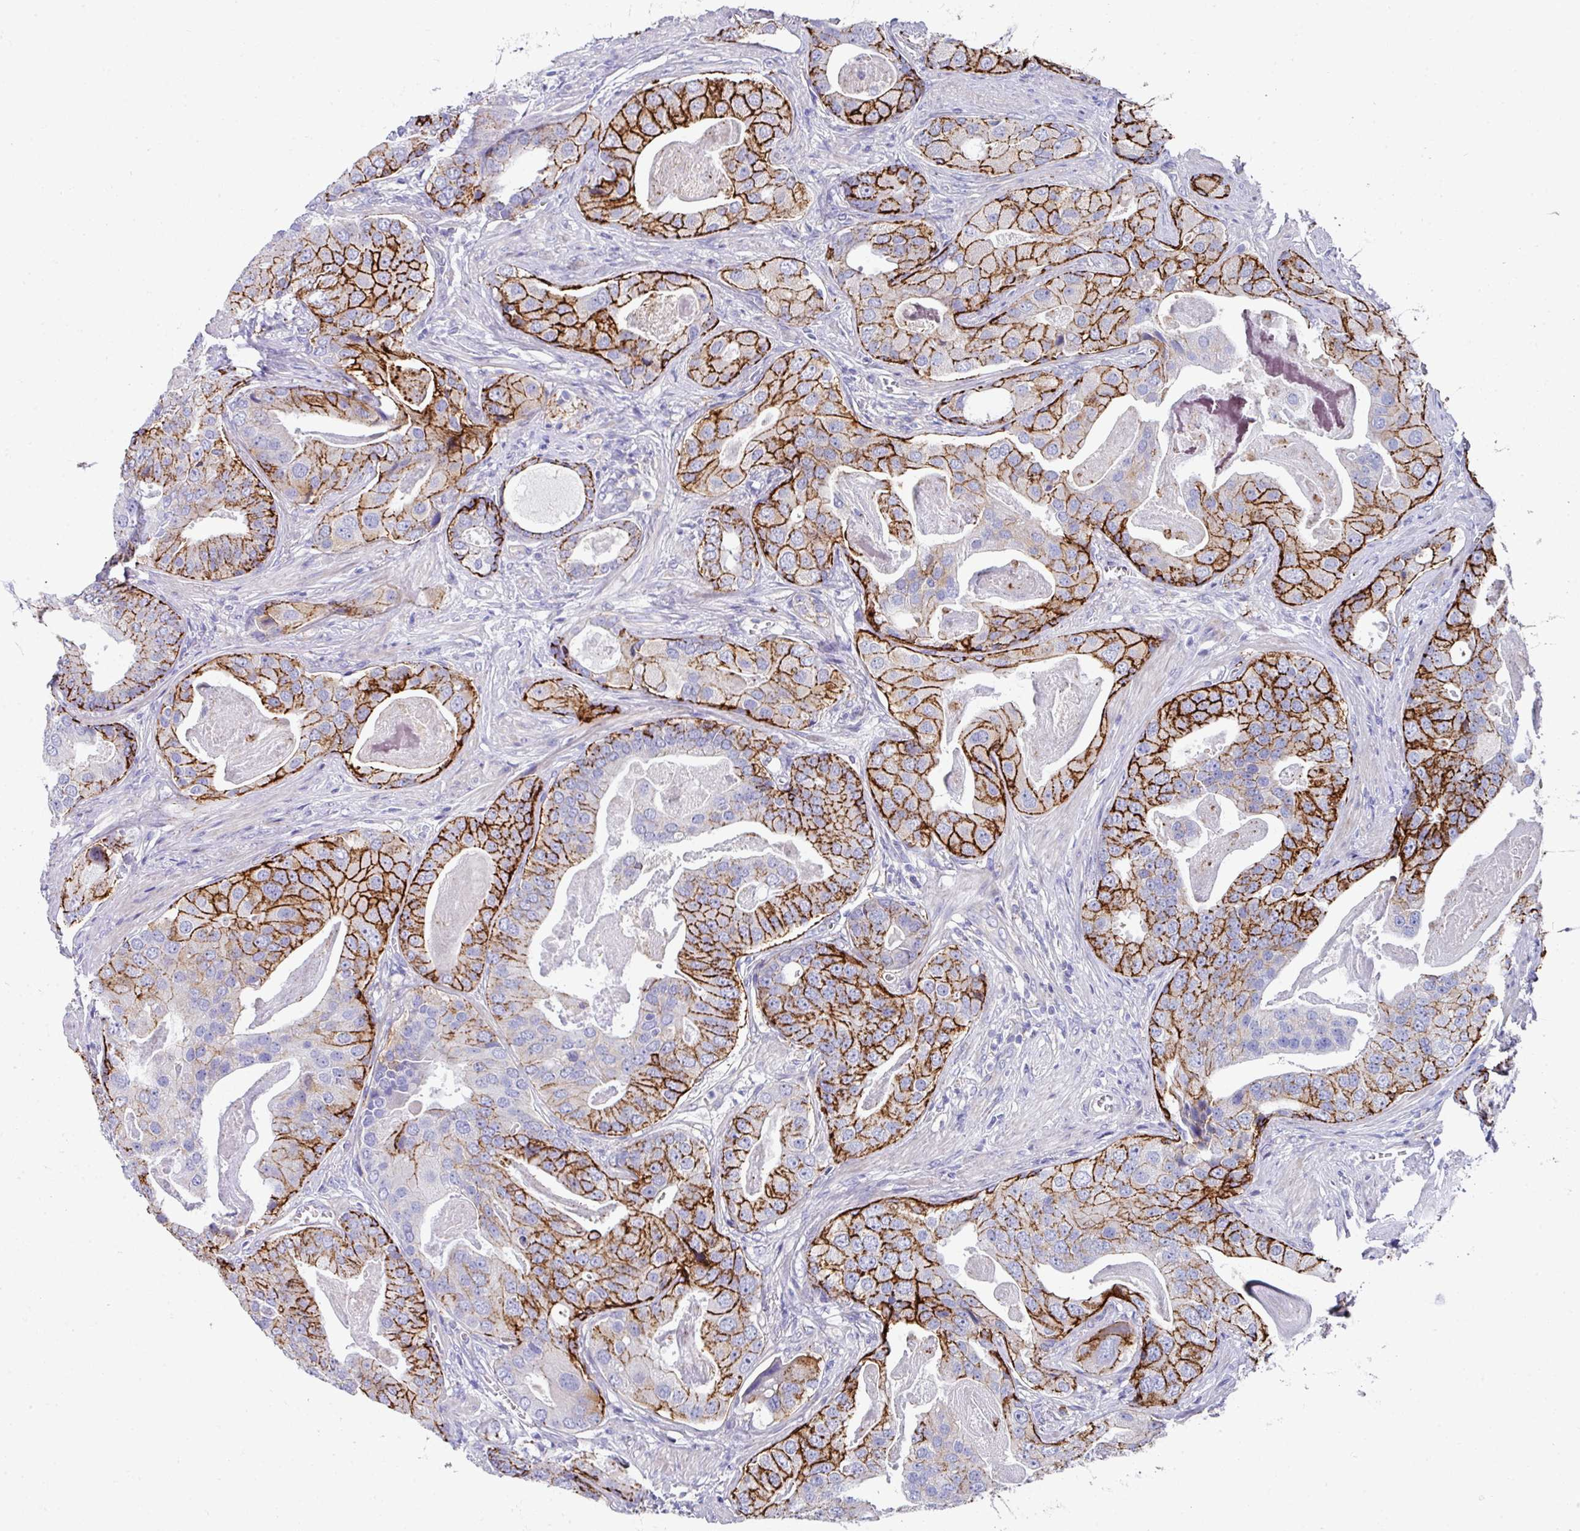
{"staining": {"intensity": "strong", "quantity": ">75%", "location": "cytoplasmic/membranous"}, "tissue": "prostate cancer", "cell_type": "Tumor cells", "image_type": "cancer", "snomed": [{"axis": "morphology", "description": "Adenocarcinoma, High grade"}, {"axis": "topography", "description": "Prostate"}], "caption": "This image displays immunohistochemistry staining of prostate cancer (high-grade adenocarcinoma), with high strong cytoplasmic/membranous staining in about >75% of tumor cells.", "gene": "CLDN1", "patient": {"sex": "male", "age": 71}}